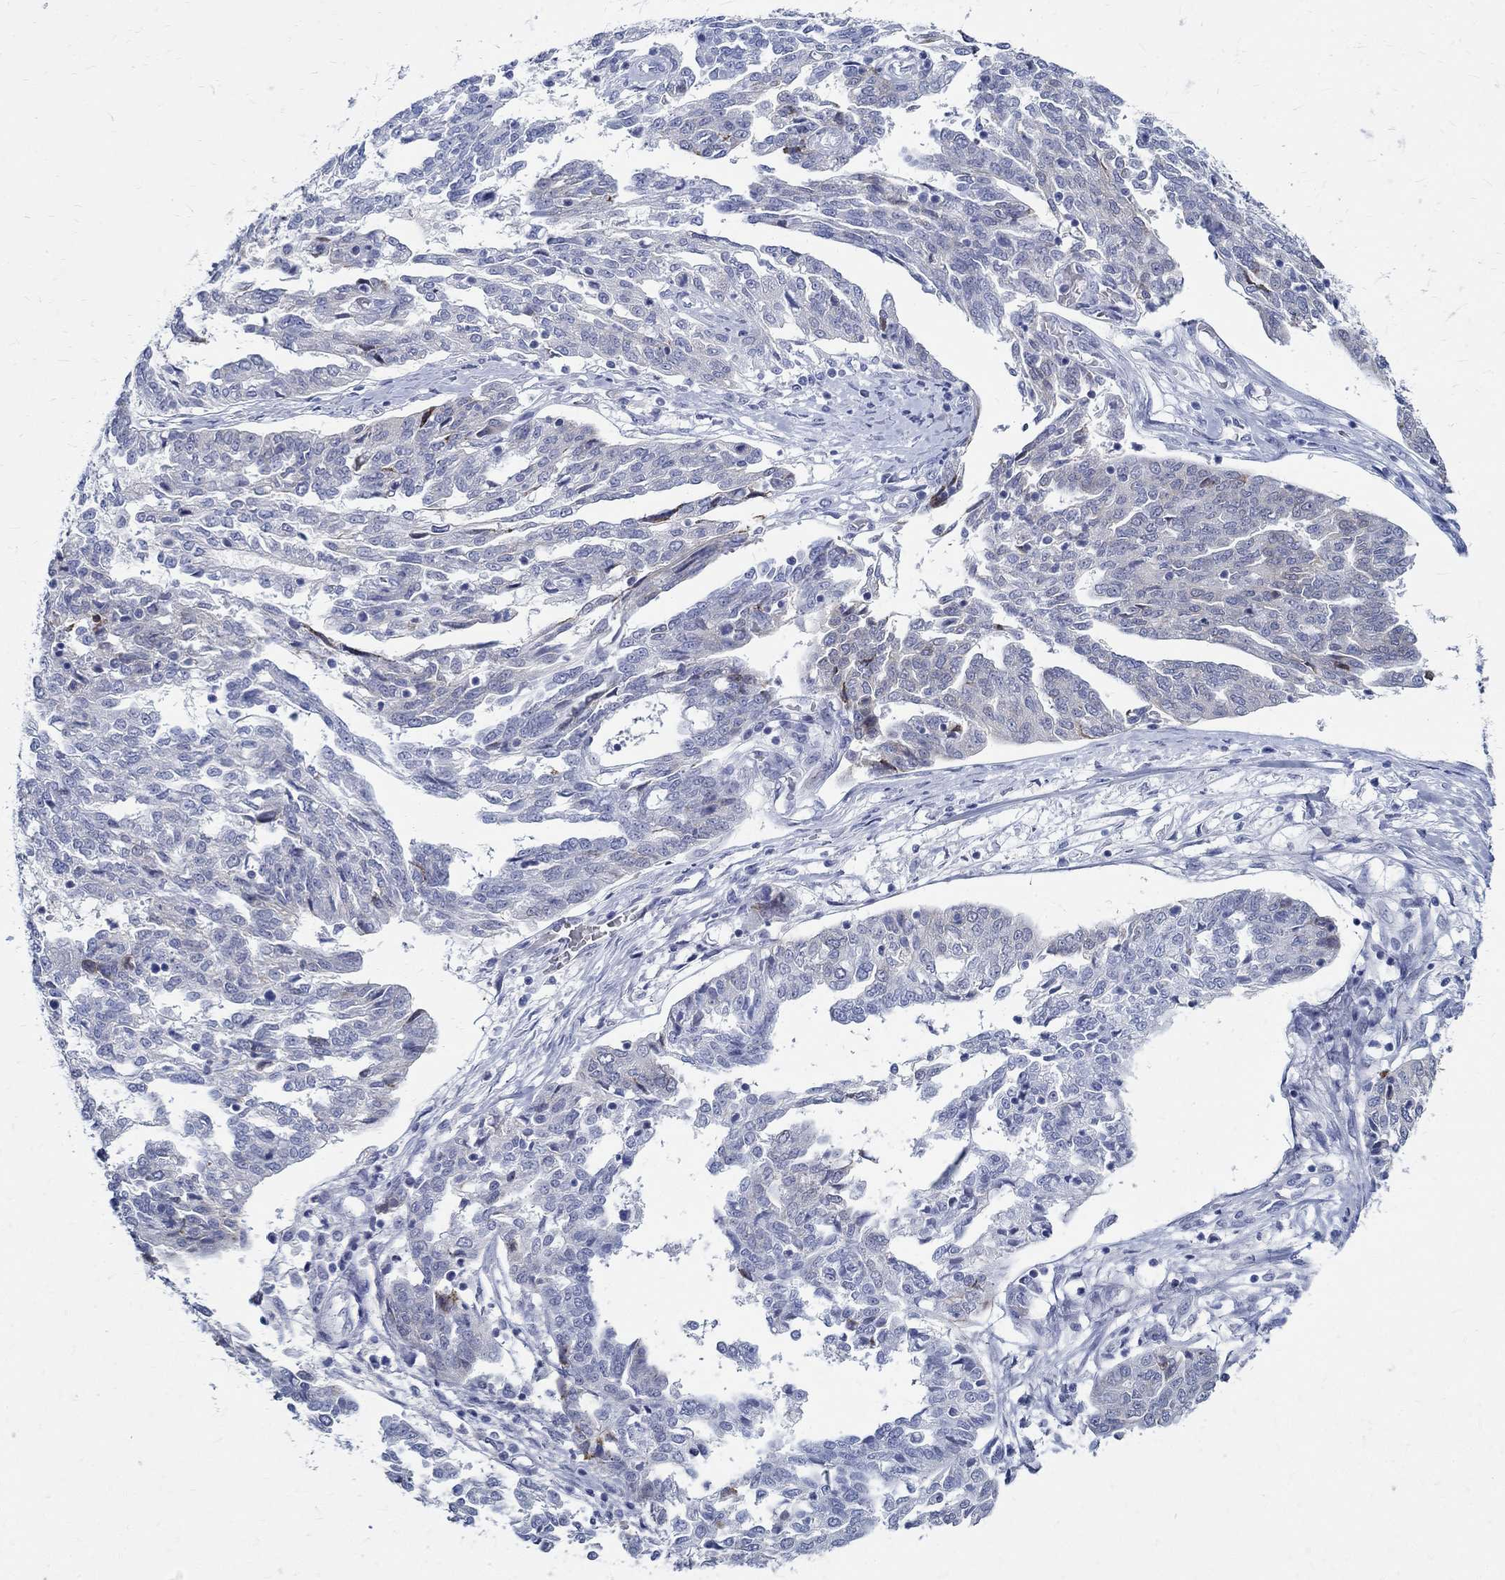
{"staining": {"intensity": "moderate", "quantity": "<25%", "location": "cytoplasmic/membranous"}, "tissue": "ovarian cancer", "cell_type": "Tumor cells", "image_type": "cancer", "snomed": [{"axis": "morphology", "description": "Cystadenocarcinoma, serous, NOS"}, {"axis": "topography", "description": "Ovary"}], "caption": "This image reveals IHC staining of ovarian serous cystadenocarcinoma, with low moderate cytoplasmic/membranous expression in about <25% of tumor cells.", "gene": "BSPRY", "patient": {"sex": "female", "age": 67}}